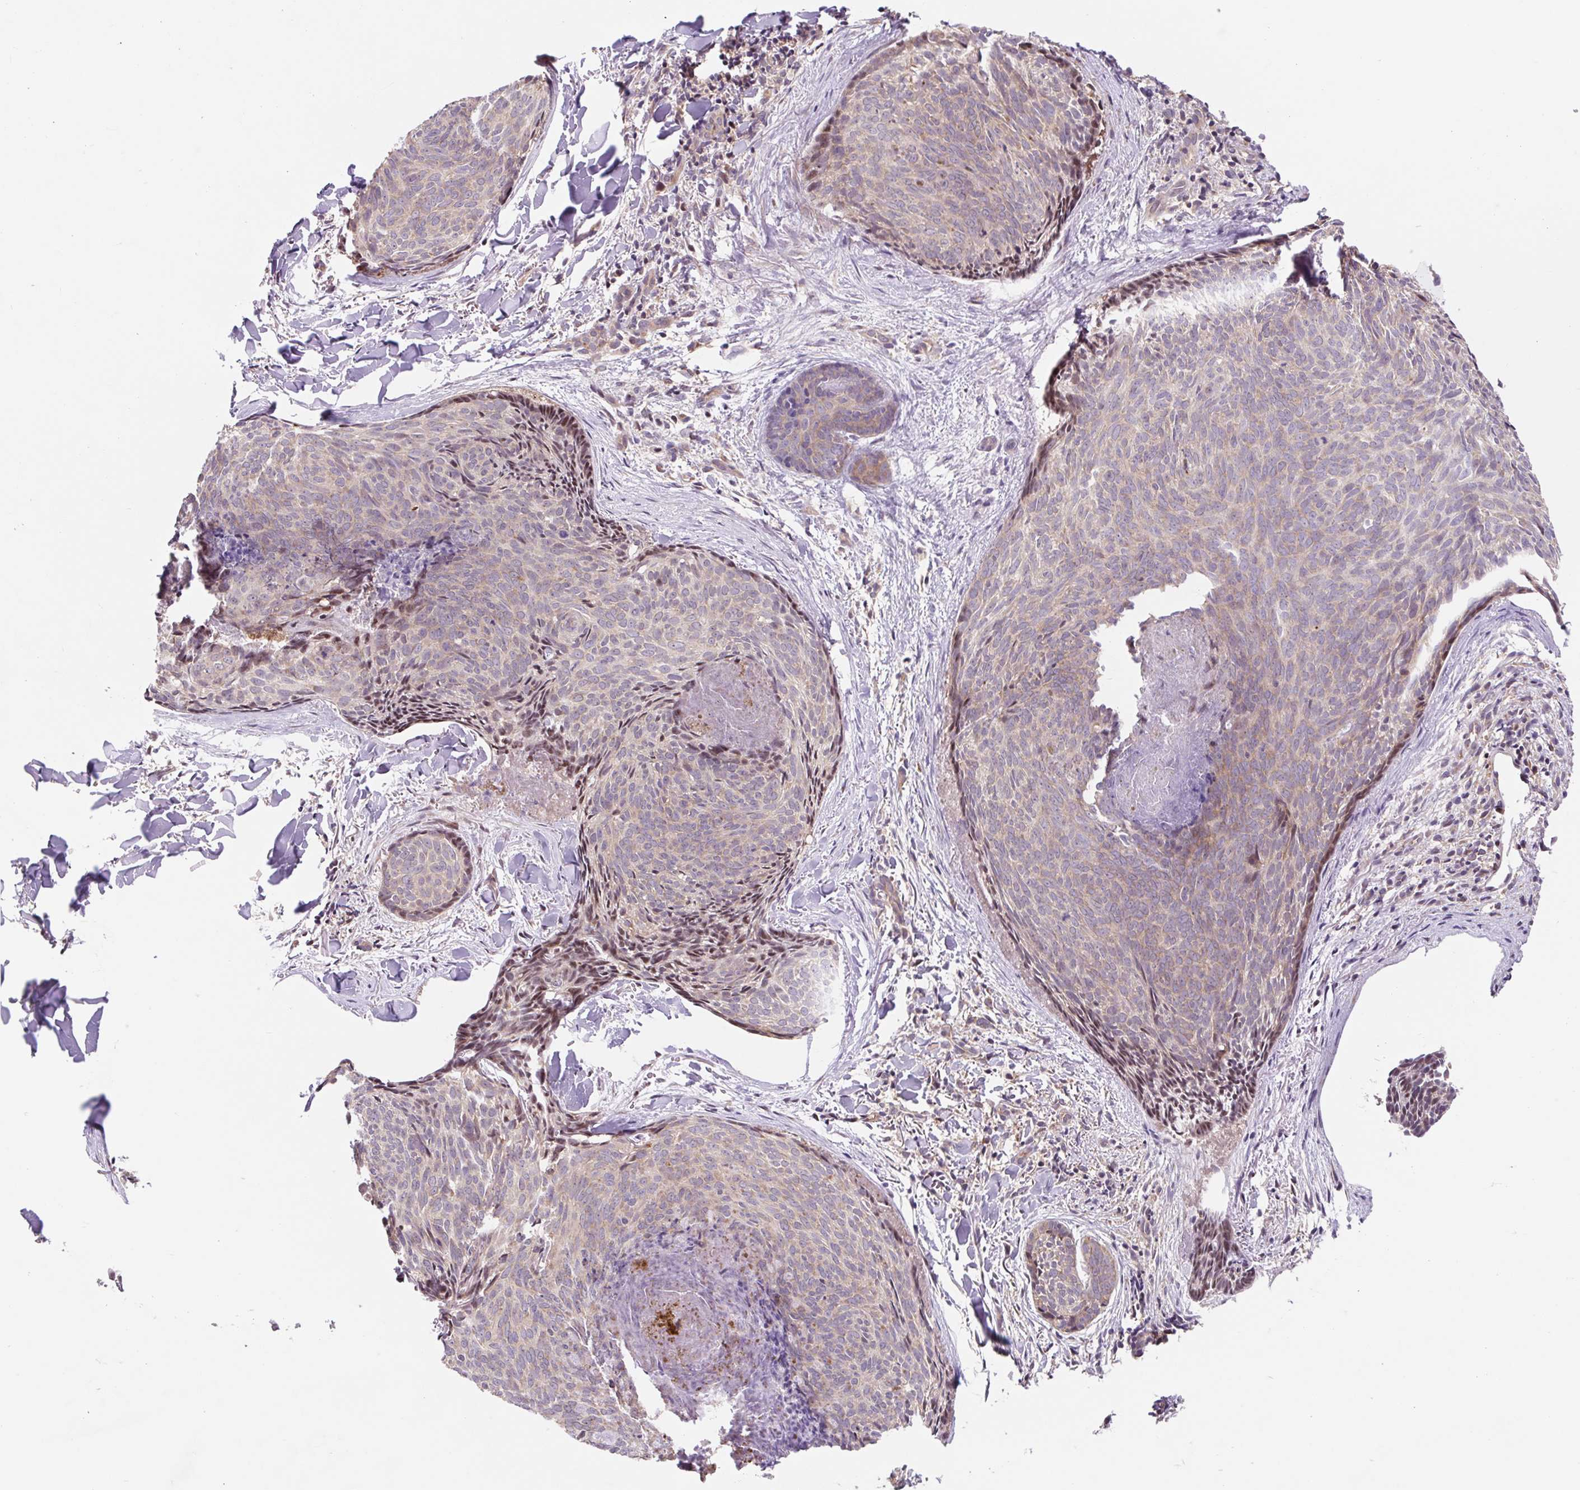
{"staining": {"intensity": "weak", "quantity": "25%-75%", "location": "cytoplasmic/membranous"}, "tissue": "skin cancer", "cell_type": "Tumor cells", "image_type": "cancer", "snomed": [{"axis": "morphology", "description": "Basal cell carcinoma"}, {"axis": "topography", "description": "Skin"}], "caption": "DAB immunohistochemical staining of skin cancer (basal cell carcinoma) exhibits weak cytoplasmic/membranous protein expression in about 25%-75% of tumor cells.", "gene": "HFE", "patient": {"sex": "female", "age": 82}}